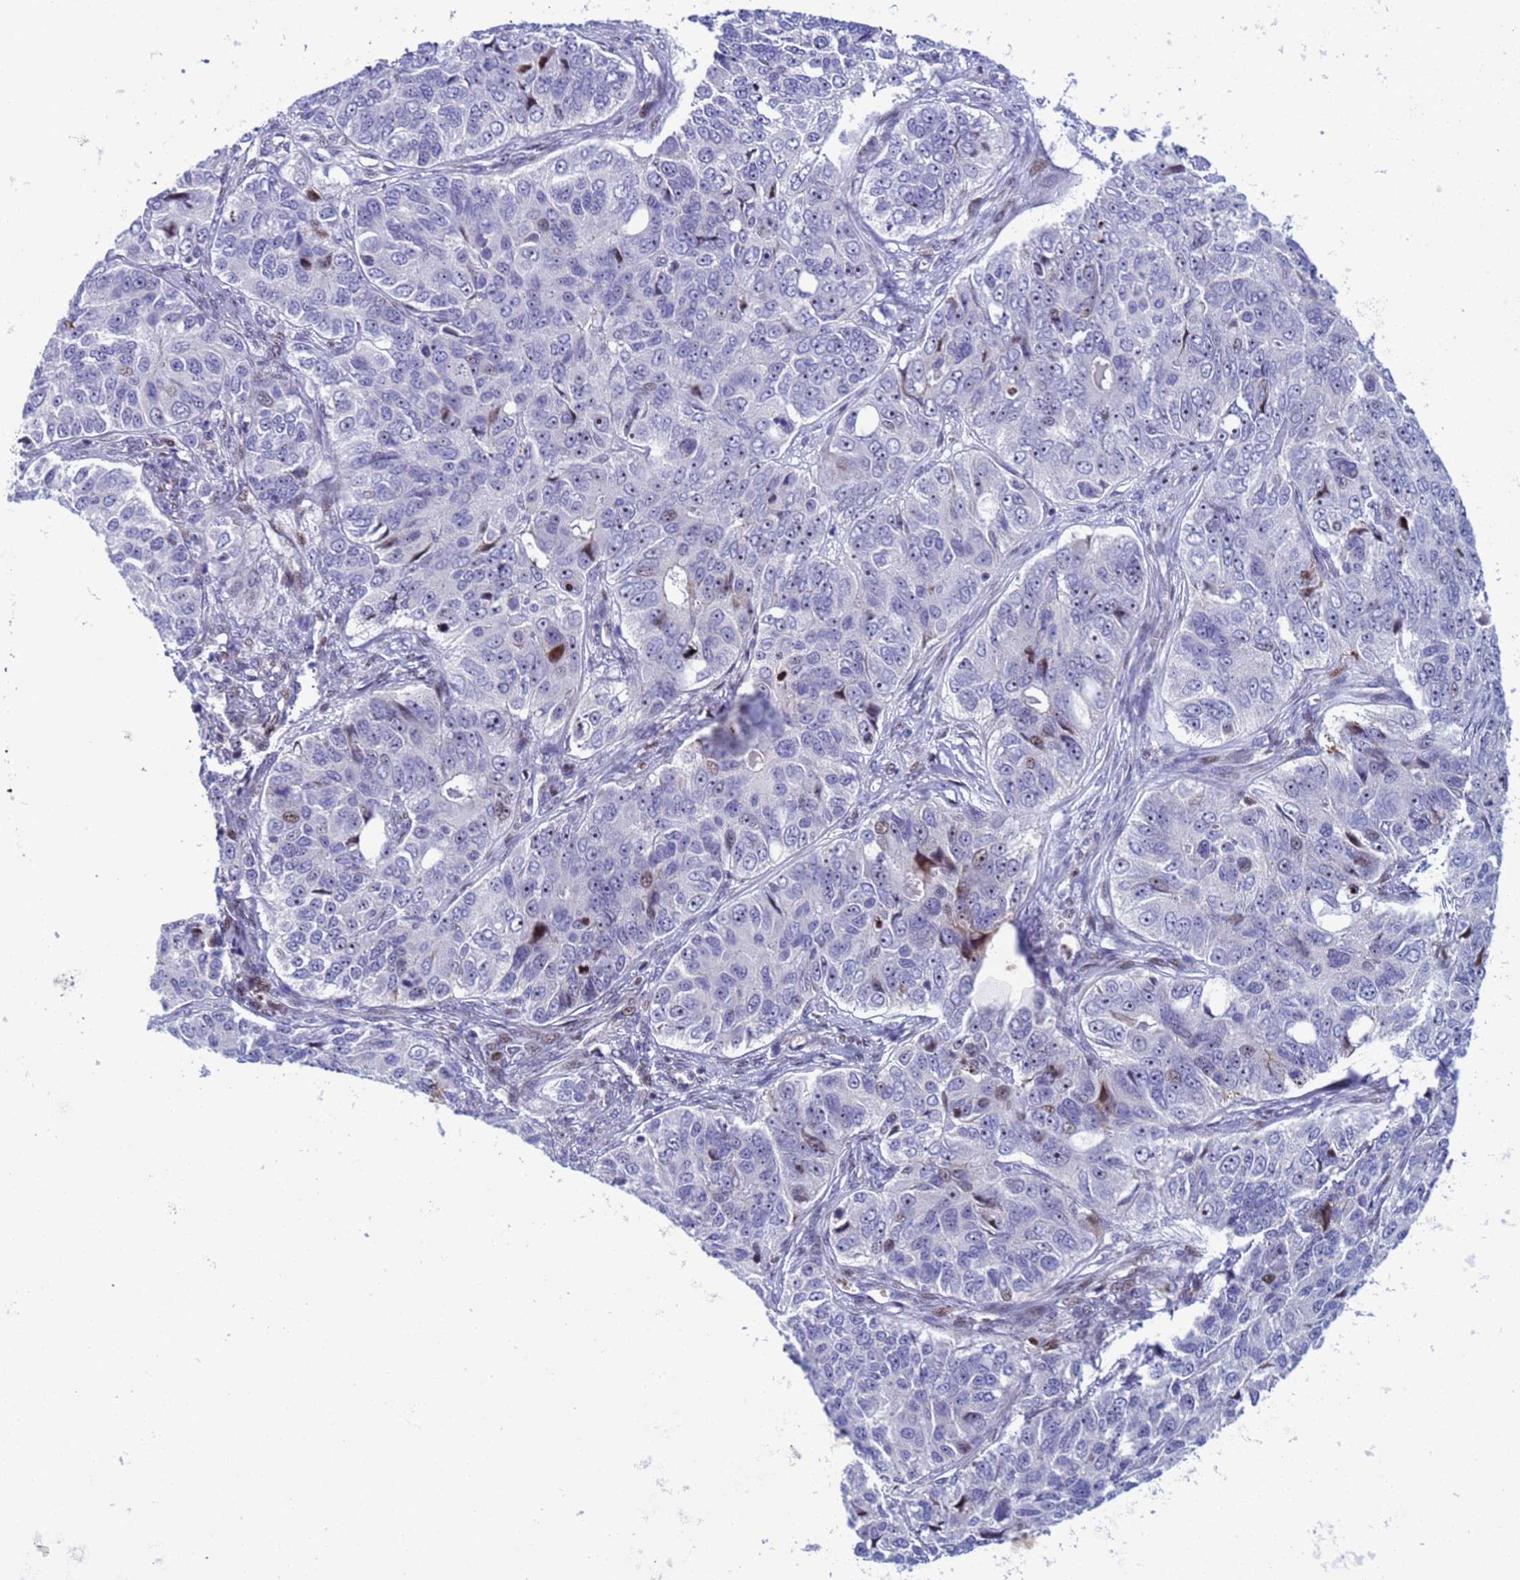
{"staining": {"intensity": "moderate", "quantity": "<25%", "location": "nuclear"}, "tissue": "ovarian cancer", "cell_type": "Tumor cells", "image_type": "cancer", "snomed": [{"axis": "morphology", "description": "Carcinoma, endometroid"}, {"axis": "topography", "description": "Ovary"}], "caption": "Protein staining of ovarian cancer tissue demonstrates moderate nuclear positivity in approximately <25% of tumor cells.", "gene": "POP5", "patient": {"sex": "female", "age": 51}}